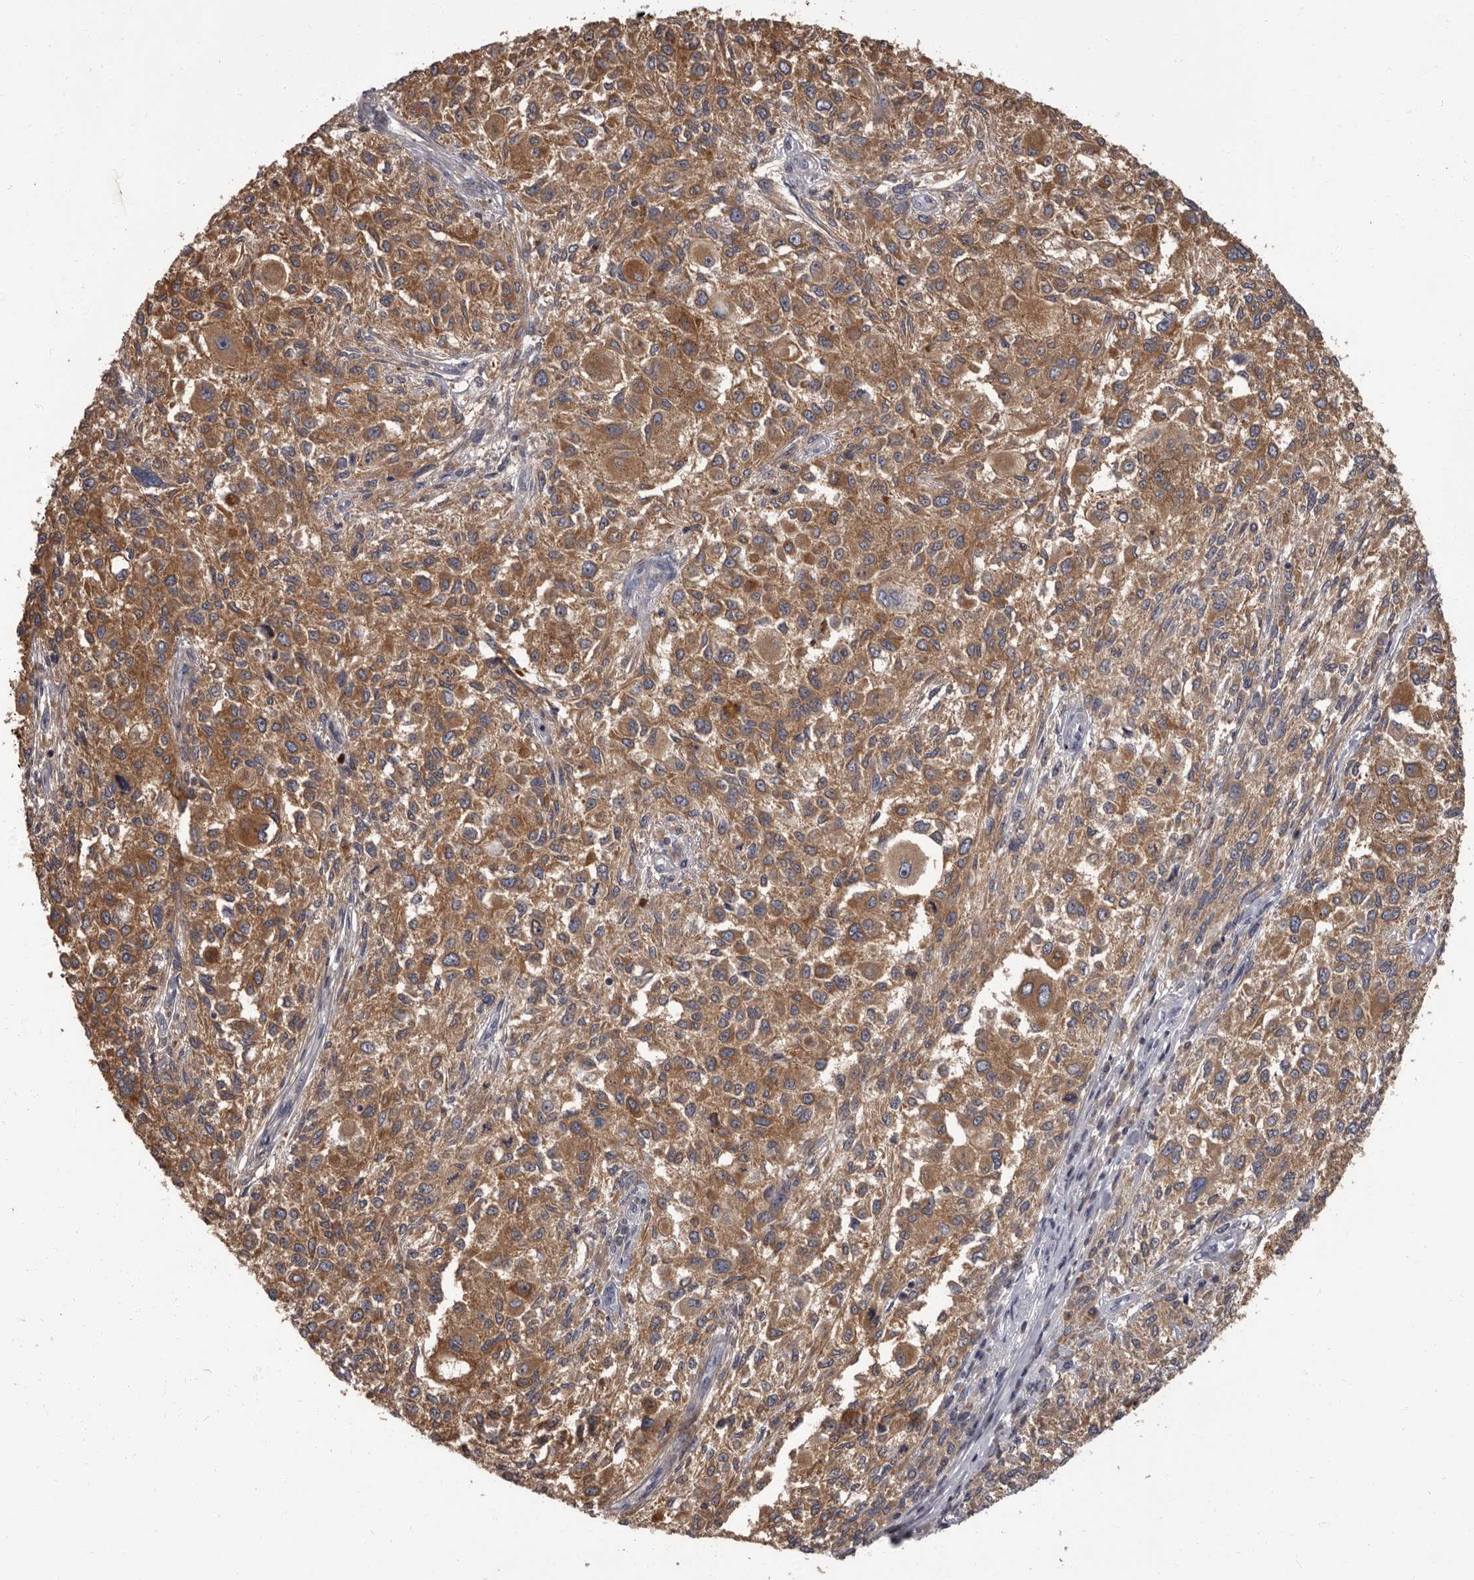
{"staining": {"intensity": "moderate", "quantity": ">75%", "location": "cytoplasmic/membranous"}, "tissue": "melanoma", "cell_type": "Tumor cells", "image_type": "cancer", "snomed": [{"axis": "morphology", "description": "Necrosis, NOS"}, {"axis": "morphology", "description": "Malignant melanoma, NOS"}, {"axis": "topography", "description": "Skin"}], "caption": "Human melanoma stained for a protein (brown) displays moderate cytoplasmic/membranous positive staining in approximately >75% of tumor cells.", "gene": "APEH", "patient": {"sex": "female", "age": 87}}